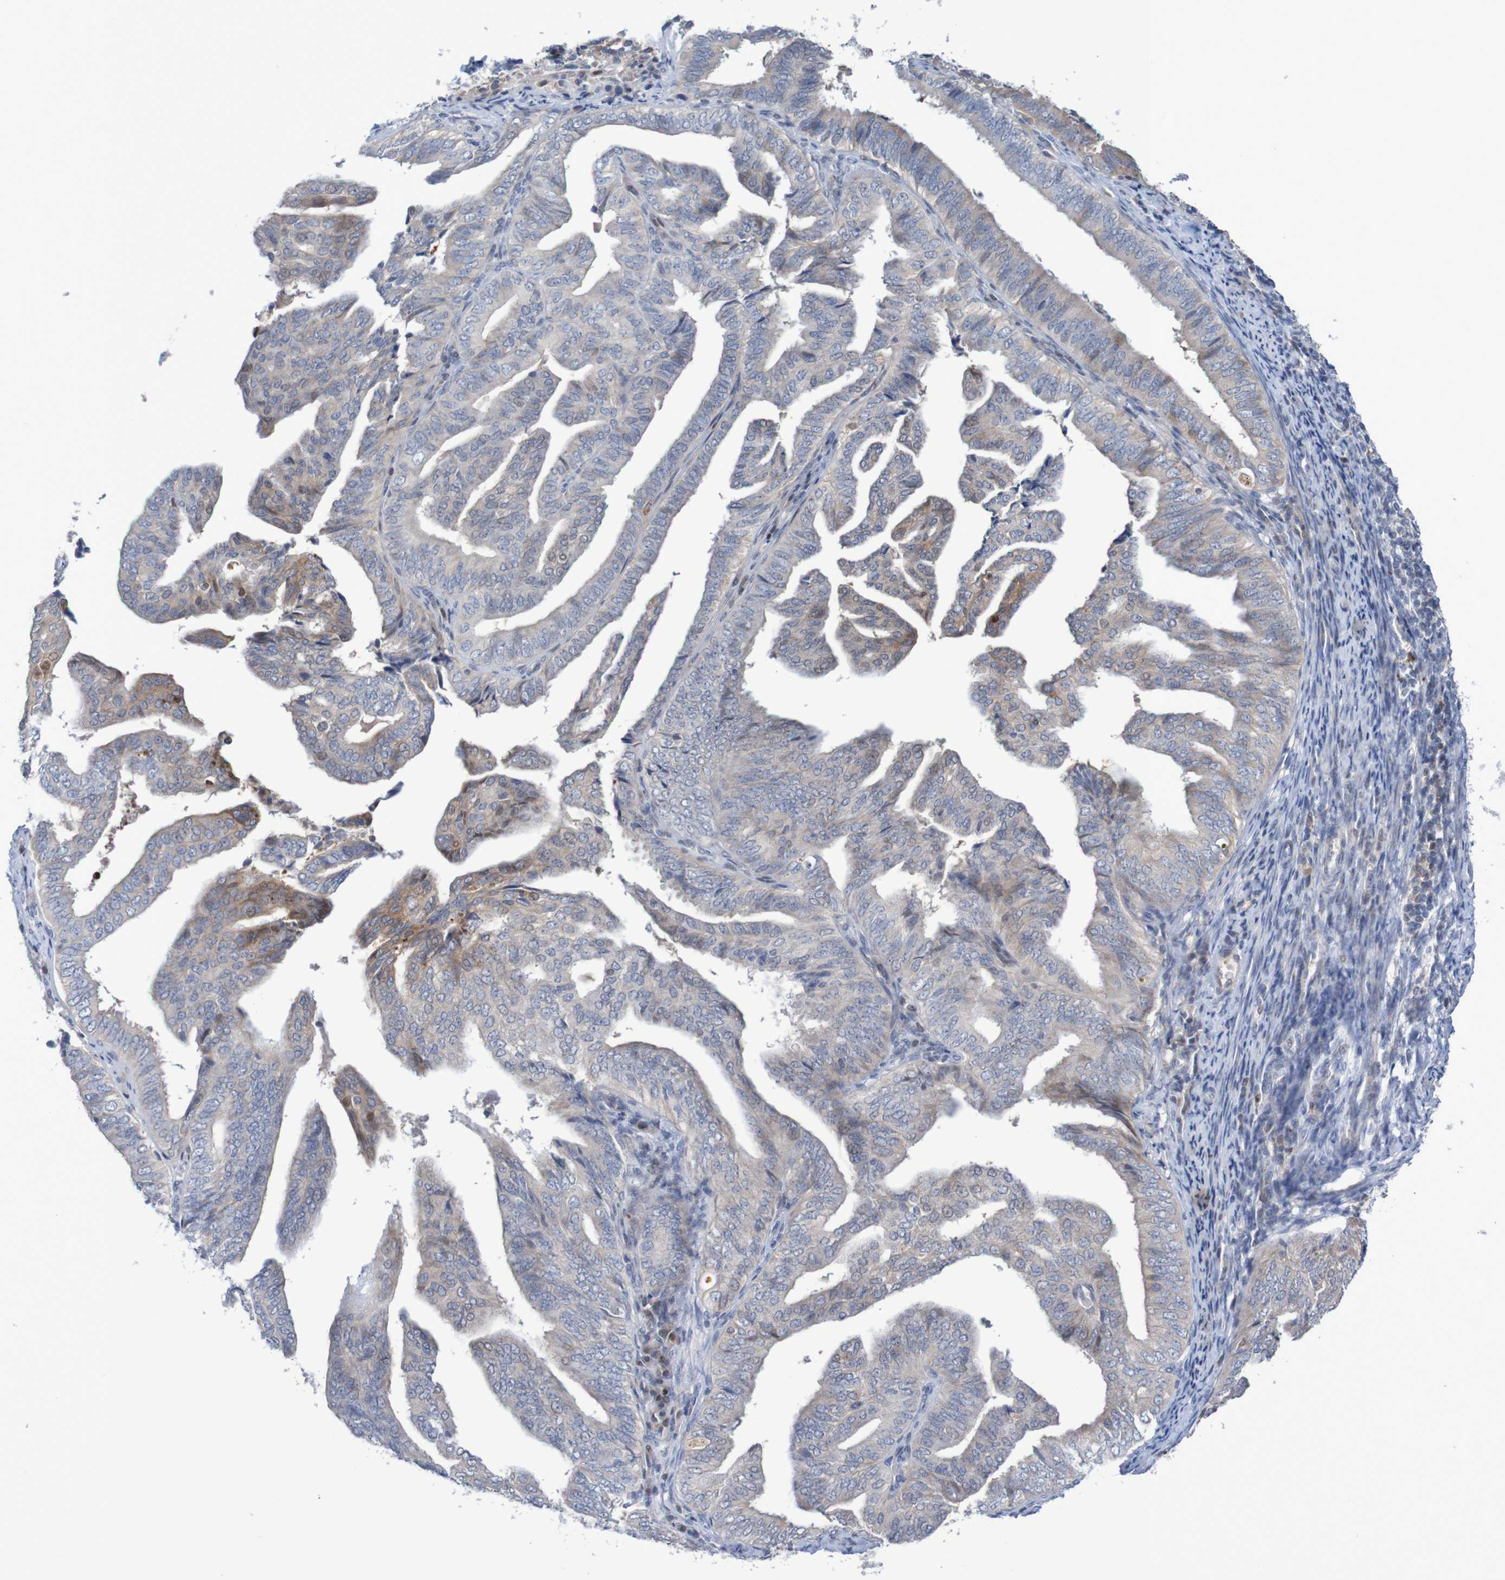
{"staining": {"intensity": "negative", "quantity": "none", "location": "none"}, "tissue": "endometrial cancer", "cell_type": "Tumor cells", "image_type": "cancer", "snomed": [{"axis": "morphology", "description": "Adenocarcinoma, NOS"}, {"axis": "topography", "description": "Endometrium"}], "caption": "Human endometrial adenocarcinoma stained for a protein using immunohistochemistry shows no expression in tumor cells.", "gene": "FBP2", "patient": {"sex": "female", "age": 58}}